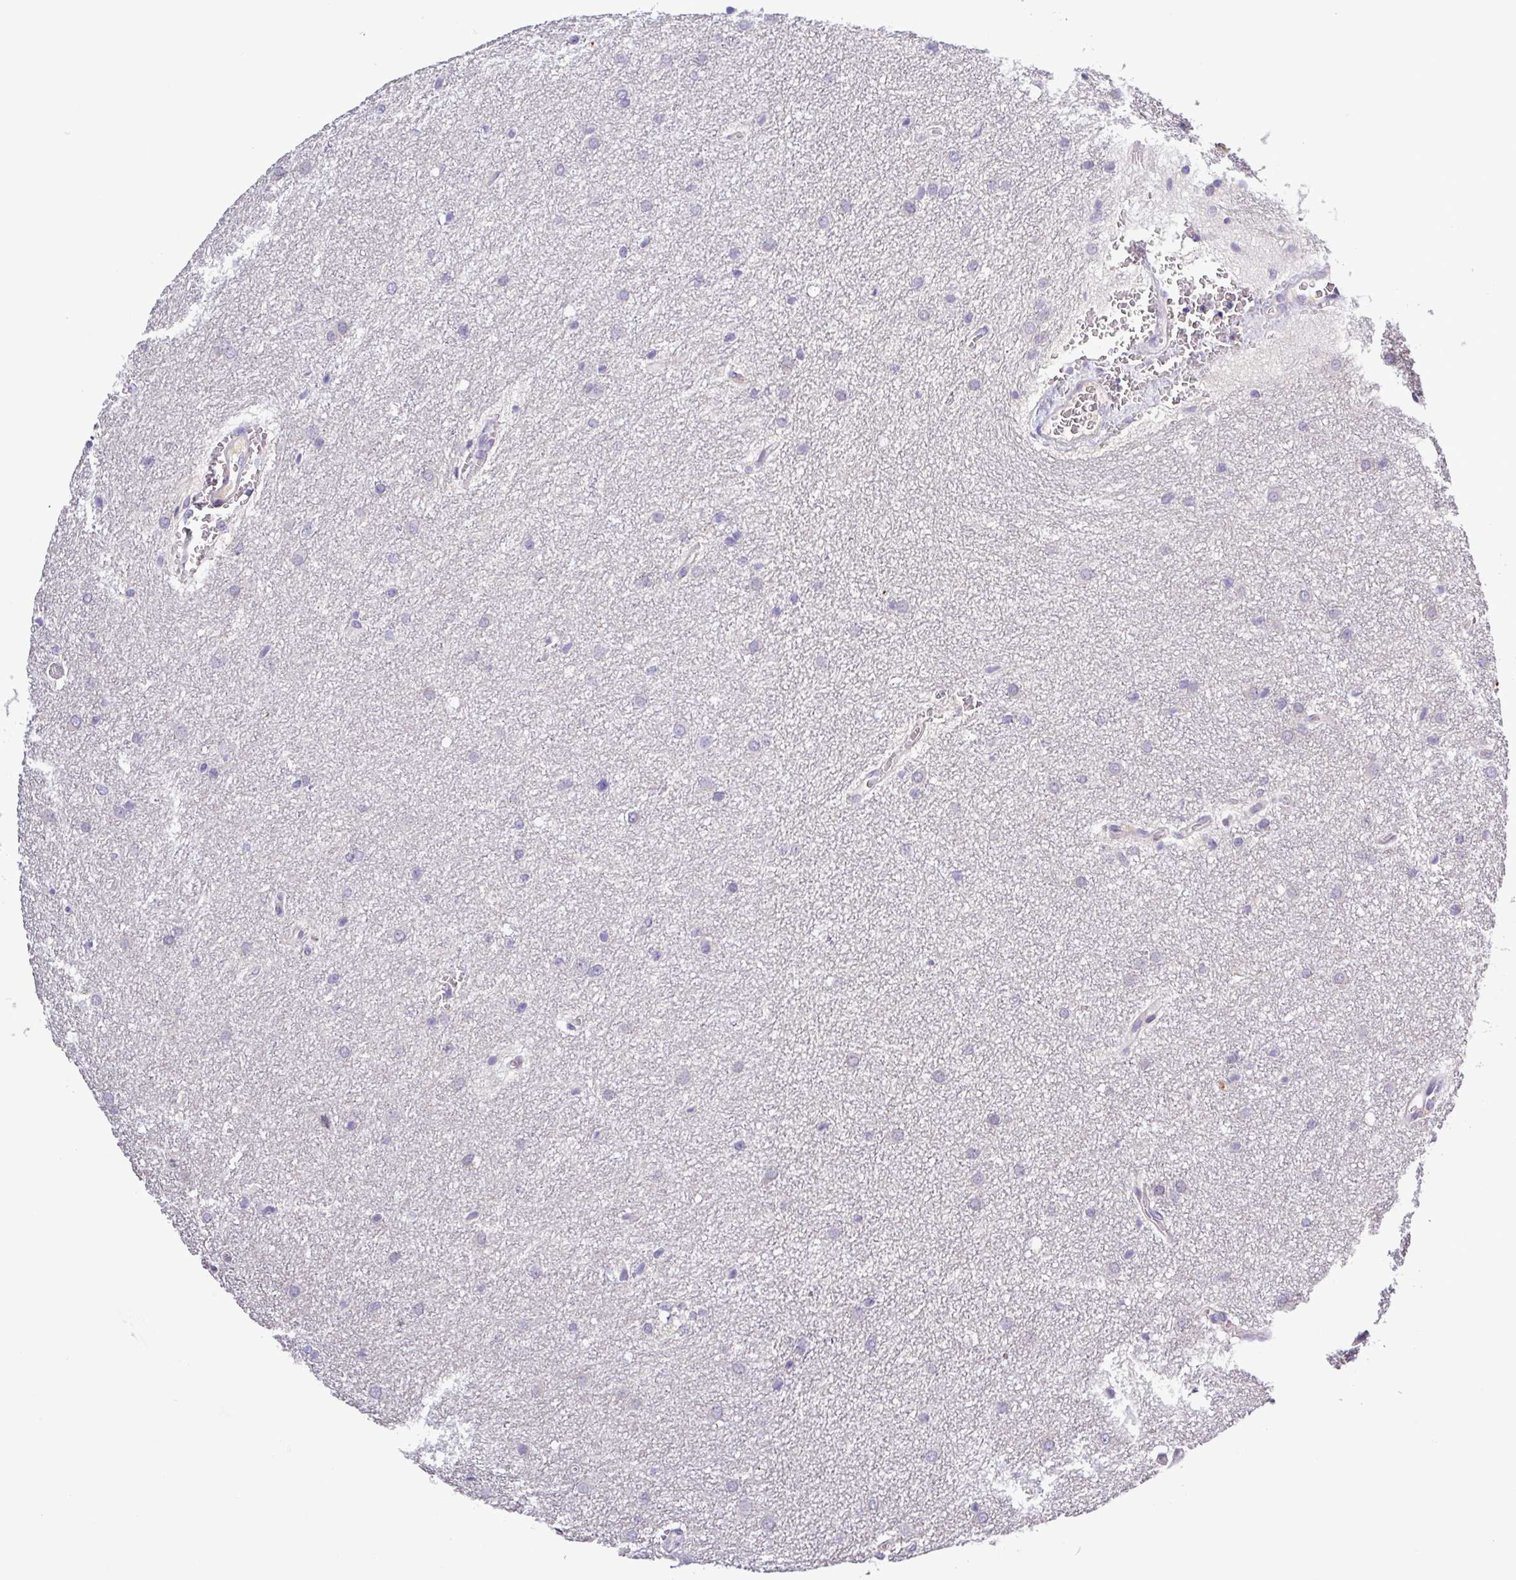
{"staining": {"intensity": "negative", "quantity": "none", "location": "none"}, "tissue": "glioma", "cell_type": "Tumor cells", "image_type": "cancer", "snomed": [{"axis": "morphology", "description": "Glioma, malignant, Low grade"}, {"axis": "topography", "description": "Cerebellum"}], "caption": "Immunohistochemical staining of human malignant glioma (low-grade) reveals no significant staining in tumor cells.", "gene": "SFTPB", "patient": {"sex": "female", "age": 5}}